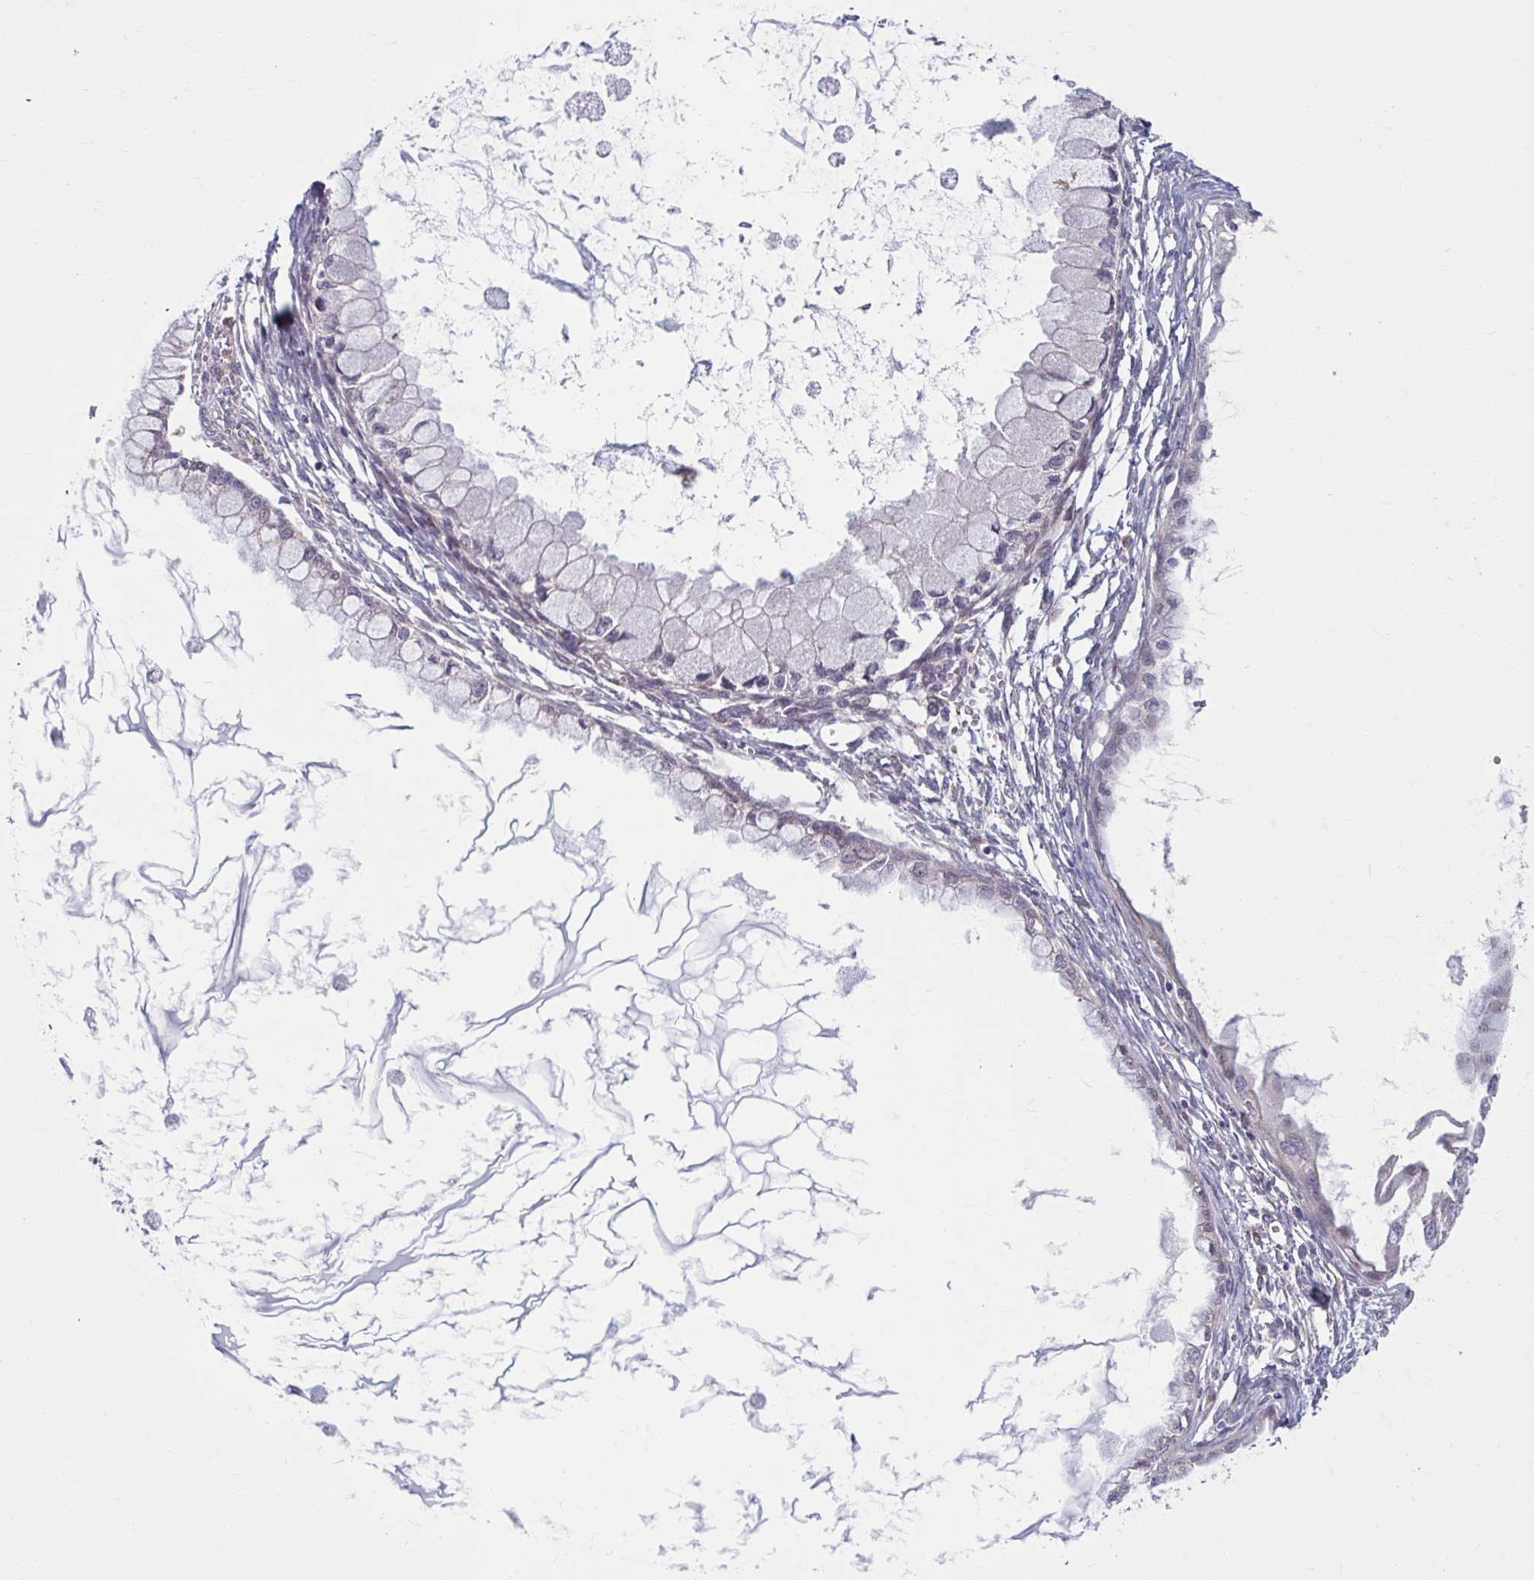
{"staining": {"intensity": "weak", "quantity": "<25%", "location": "cytoplasmic/membranous"}, "tissue": "ovarian cancer", "cell_type": "Tumor cells", "image_type": "cancer", "snomed": [{"axis": "morphology", "description": "Cystadenocarcinoma, mucinous, NOS"}, {"axis": "topography", "description": "Ovary"}], "caption": "Tumor cells are negative for brown protein staining in ovarian mucinous cystadenocarcinoma. Brightfield microscopy of IHC stained with DAB (3,3'-diaminobenzidine) (brown) and hematoxylin (blue), captured at high magnification.", "gene": "CHST3", "patient": {"sex": "female", "age": 34}}